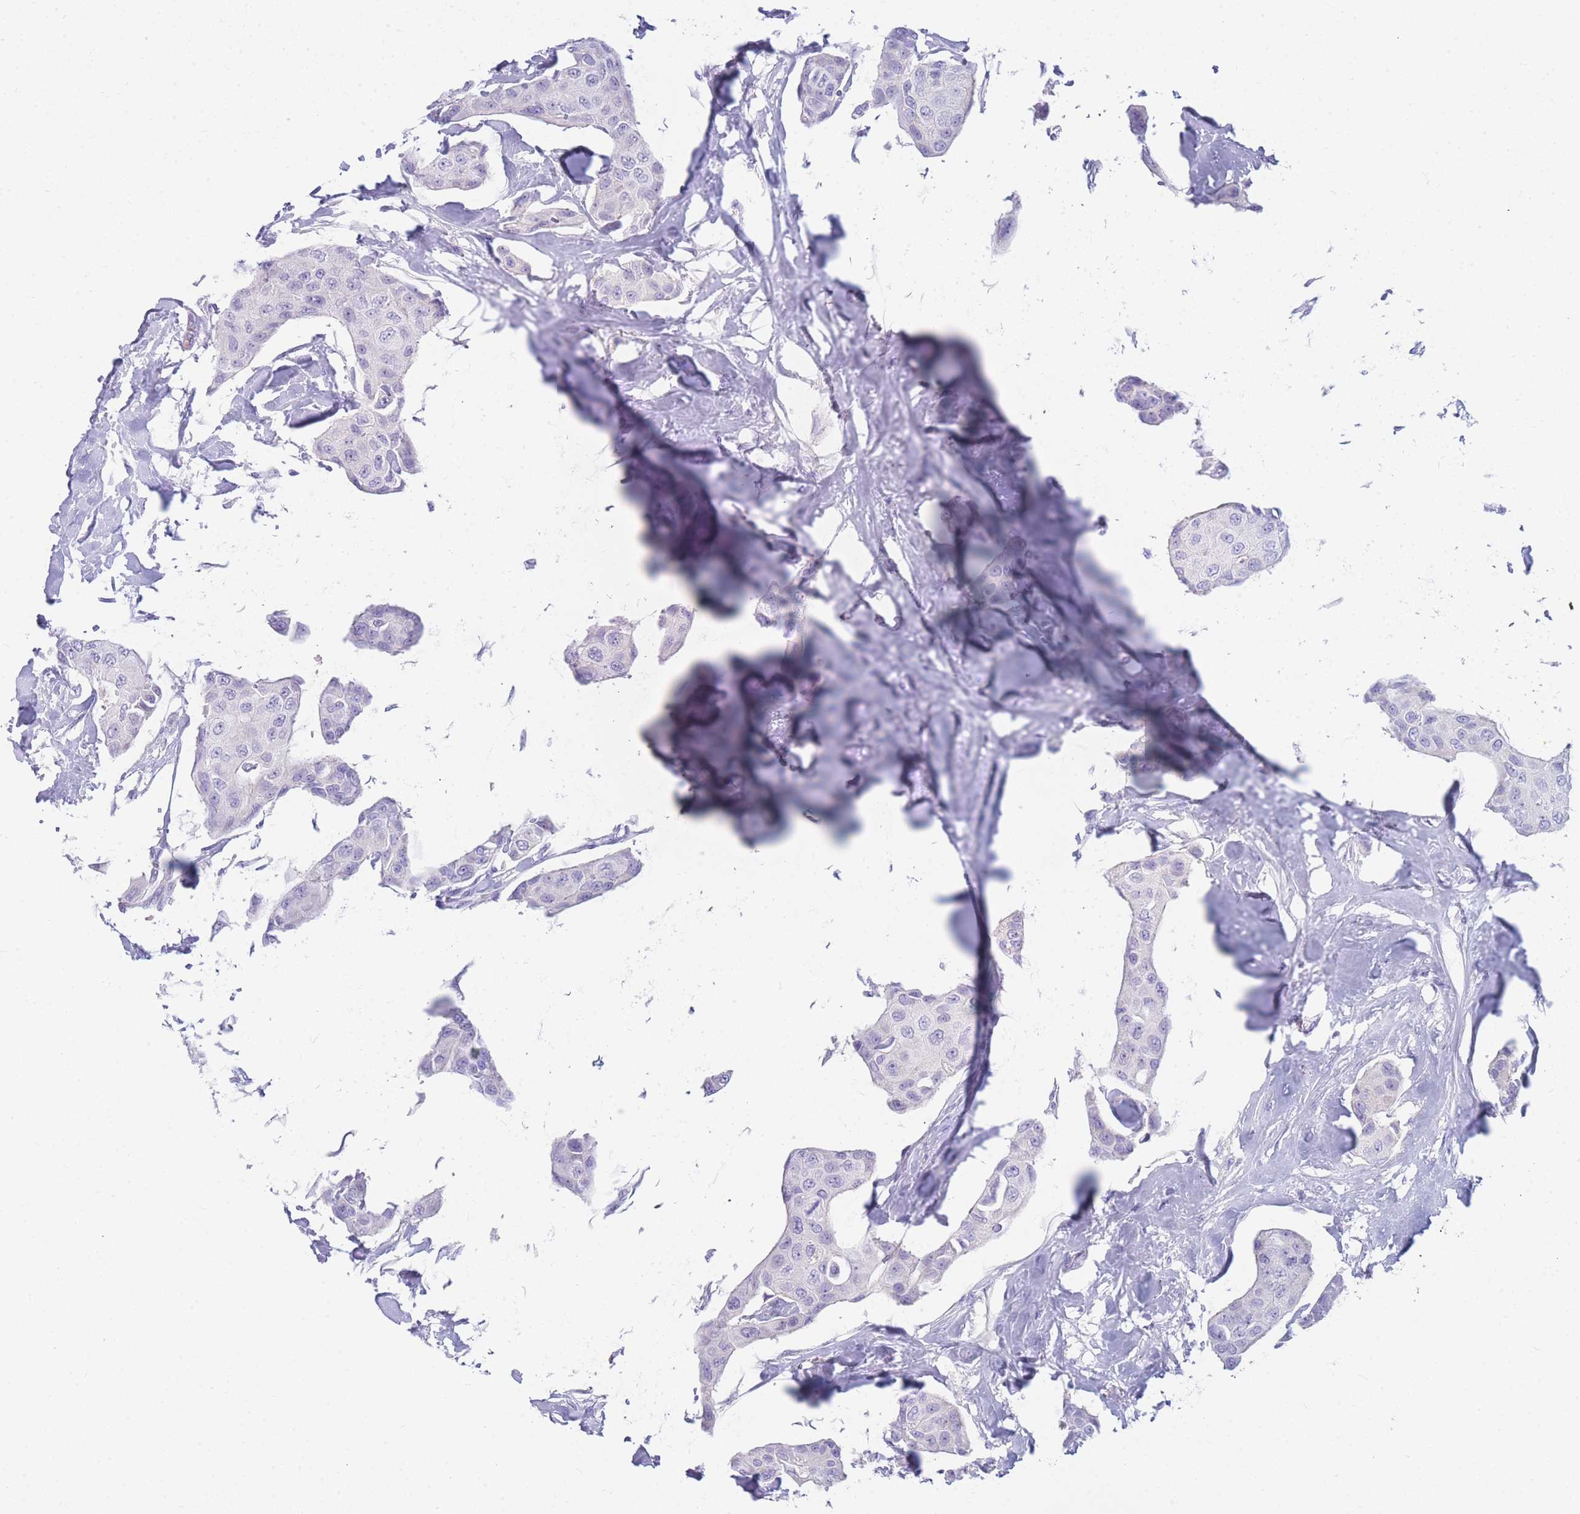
{"staining": {"intensity": "negative", "quantity": "none", "location": "none"}, "tissue": "breast cancer", "cell_type": "Tumor cells", "image_type": "cancer", "snomed": [{"axis": "morphology", "description": "Duct carcinoma"}, {"axis": "topography", "description": "Breast"}, {"axis": "topography", "description": "Lymph node"}], "caption": "Tumor cells are negative for brown protein staining in breast cancer.", "gene": "NKX1-2", "patient": {"sex": "female", "age": 80}}